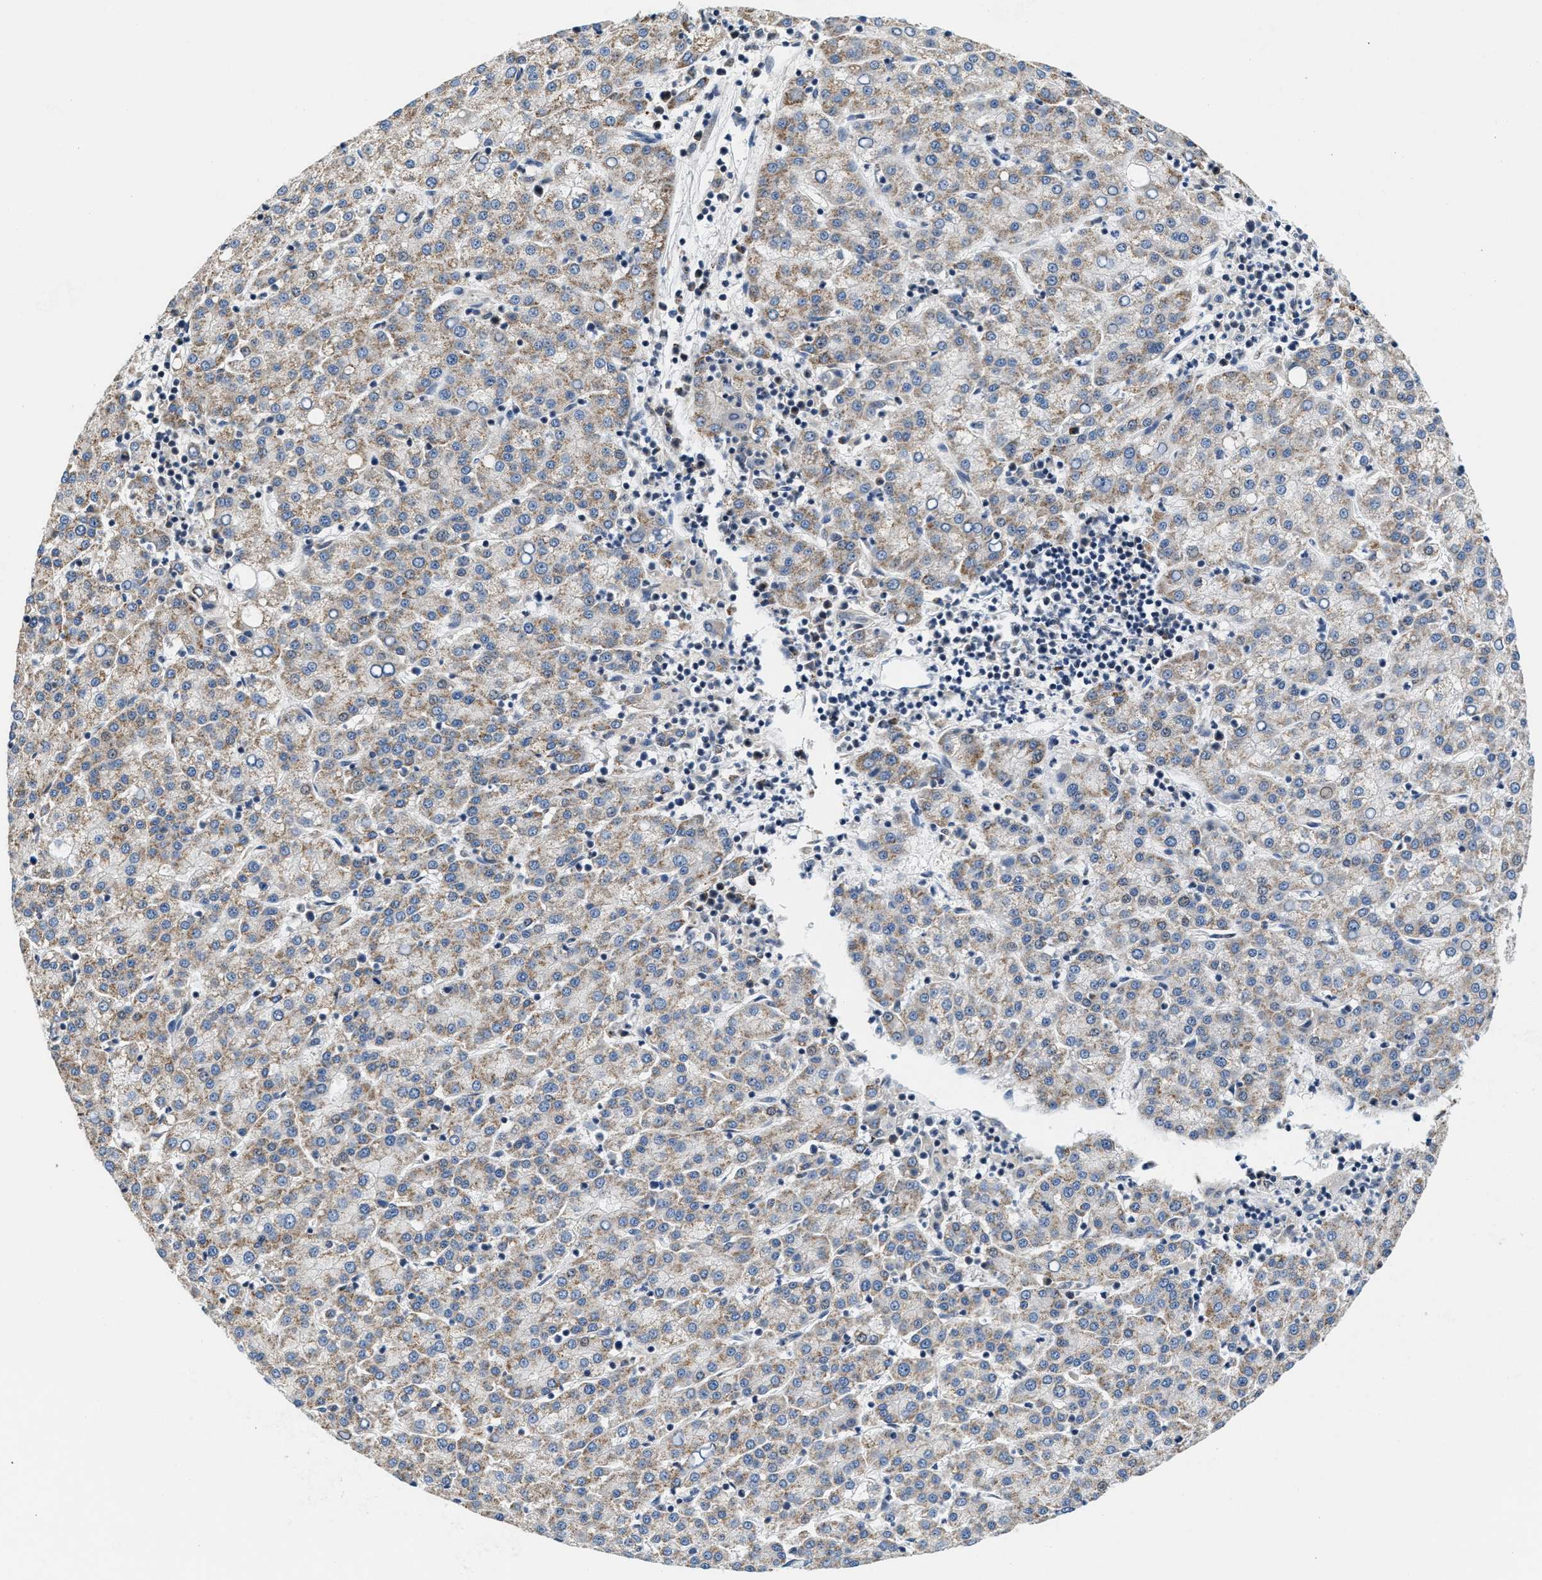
{"staining": {"intensity": "weak", "quantity": ">75%", "location": "cytoplasmic/membranous"}, "tissue": "liver cancer", "cell_type": "Tumor cells", "image_type": "cancer", "snomed": [{"axis": "morphology", "description": "Carcinoma, Hepatocellular, NOS"}, {"axis": "topography", "description": "Liver"}], "caption": "Human liver hepatocellular carcinoma stained with a protein marker reveals weak staining in tumor cells.", "gene": "KCNMB2", "patient": {"sex": "female", "age": 58}}